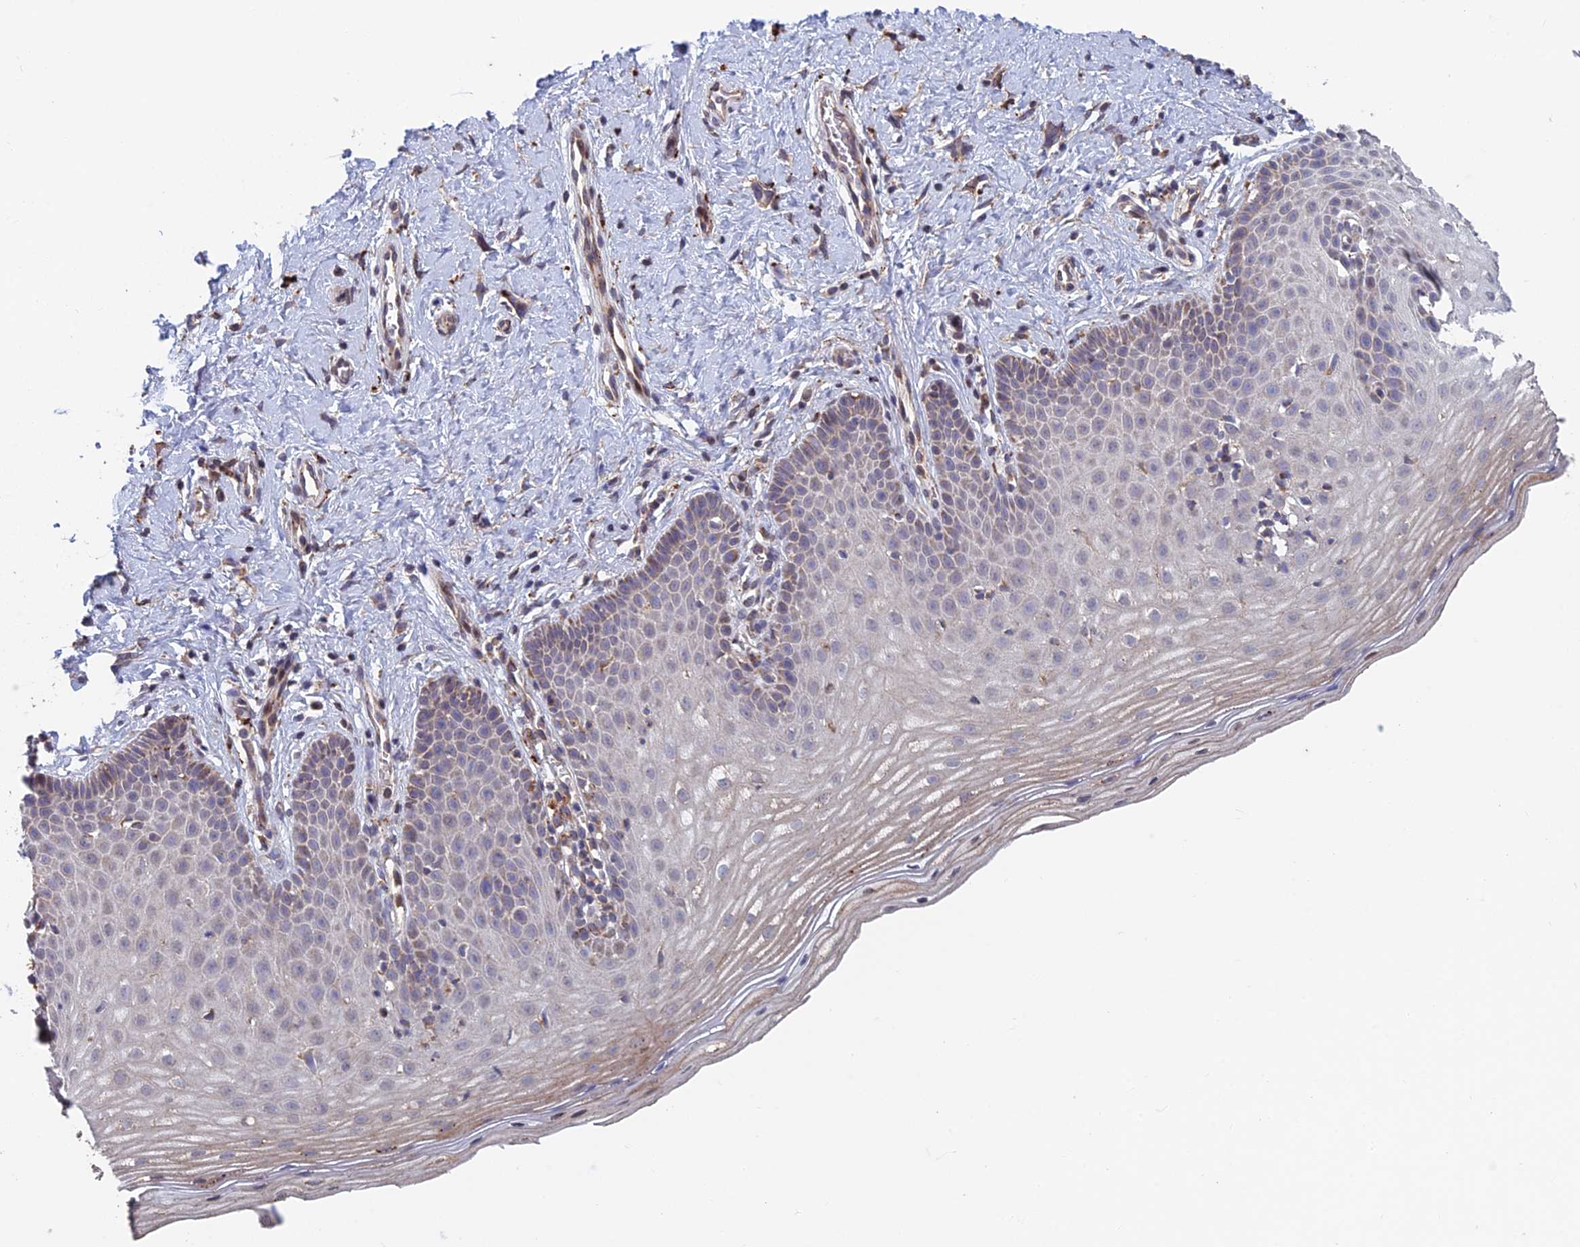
{"staining": {"intensity": "moderate", "quantity": "<25%", "location": "cytoplasmic/membranous"}, "tissue": "cervix", "cell_type": "Glandular cells", "image_type": "normal", "snomed": [{"axis": "morphology", "description": "Normal tissue, NOS"}, {"axis": "topography", "description": "Cervix"}], "caption": "Protein staining demonstrates moderate cytoplasmic/membranous staining in about <25% of glandular cells in benign cervix.", "gene": "FOXS1", "patient": {"sex": "female", "age": 36}}